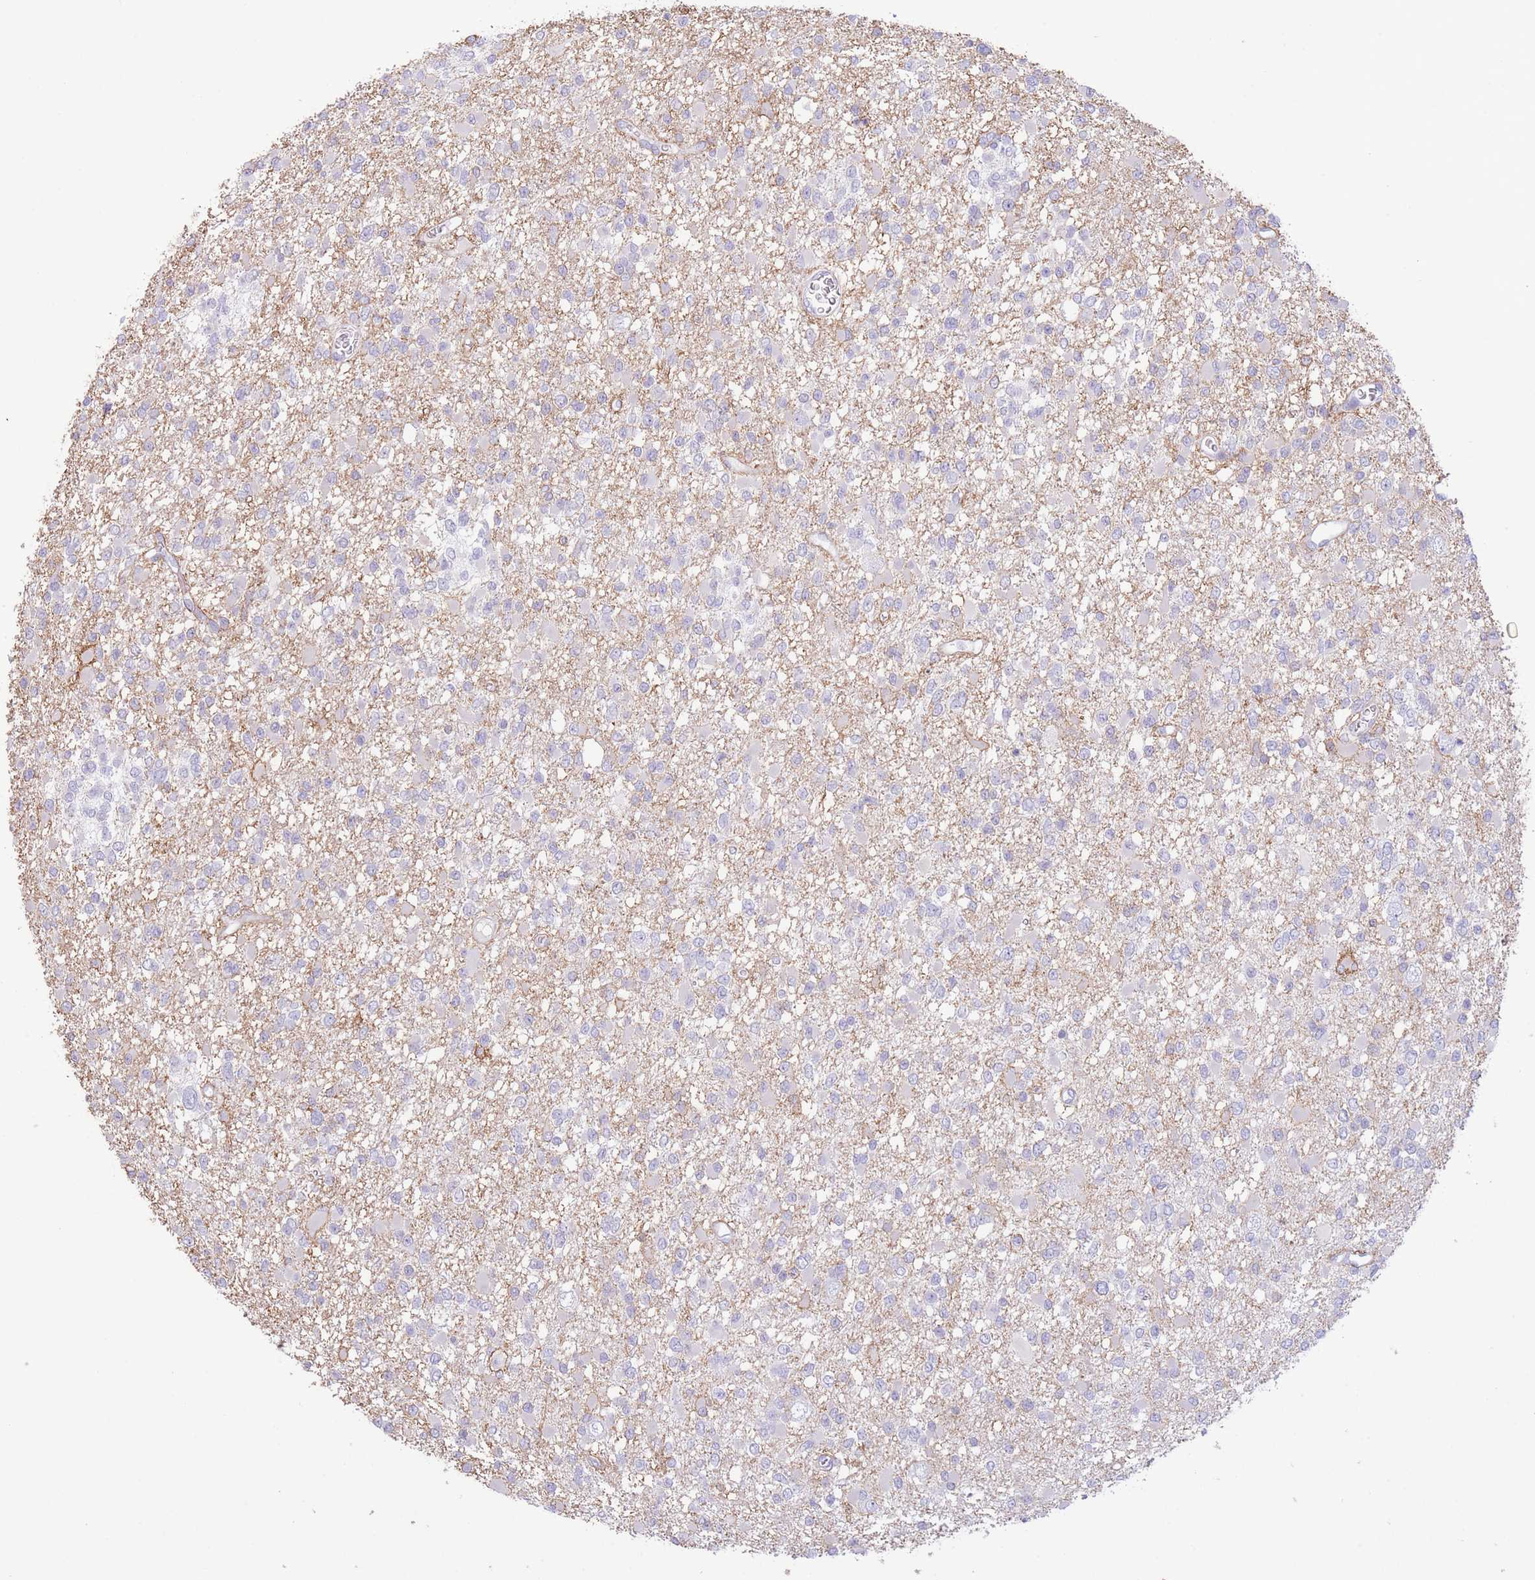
{"staining": {"intensity": "negative", "quantity": "none", "location": "none"}, "tissue": "glioma", "cell_type": "Tumor cells", "image_type": "cancer", "snomed": [{"axis": "morphology", "description": "Glioma, malignant, Low grade"}, {"axis": "topography", "description": "Brain"}], "caption": "A high-resolution photomicrograph shows immunohistochemistry staining of glioma, which displays no significant positivity in tumor cells.", "gene": "LCLAT1", "patient": {"sex": "female", "age": 22}}